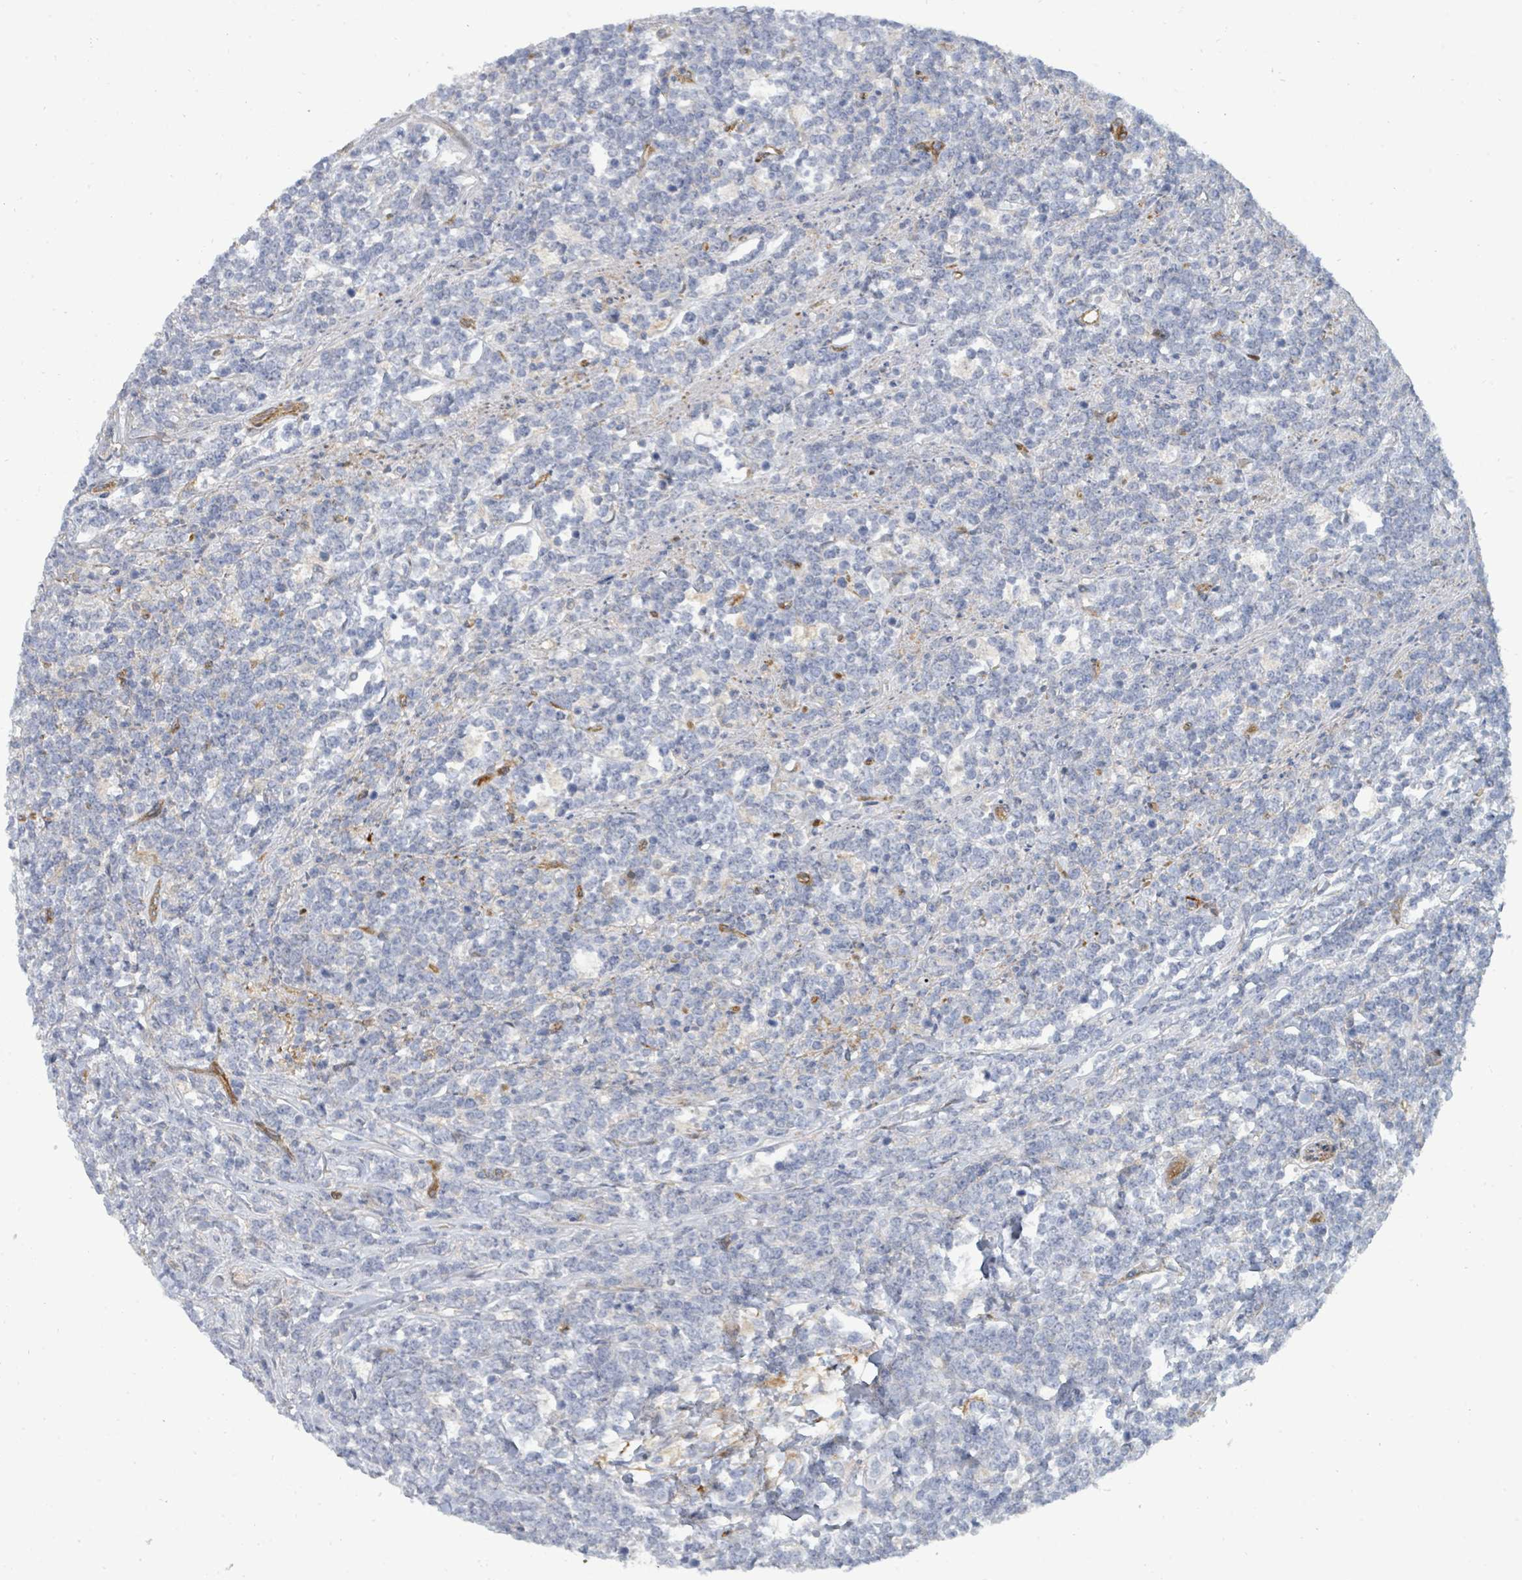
{"staining": {"intensity": "negative", "quantity": "none", "location": "none"}, "tissue": "lymphoma", "cell_type": "Tumor cells", "image_type": "cancer", "snomed": [{"axis": "morphology", "description": "Malignant lymphoma, non-Hodgkin's type, High grade"}, {"axis": "topography", "description": "Small intestine"}, {"axis": "topography", "description": "Colon"}], "caption": "An image of malignant lymphoma, non-Hodgkin's type (high-grade) stained for a protein exhibits no brown staining in tumor cells. The staining is performed using DAB (3,3'-diaminobenzidine) brown chromogen with nuclei counter-stained in using hematoxylin.", "gene": "IFIT1", "patient": {"sex": "male", "age": 8}}